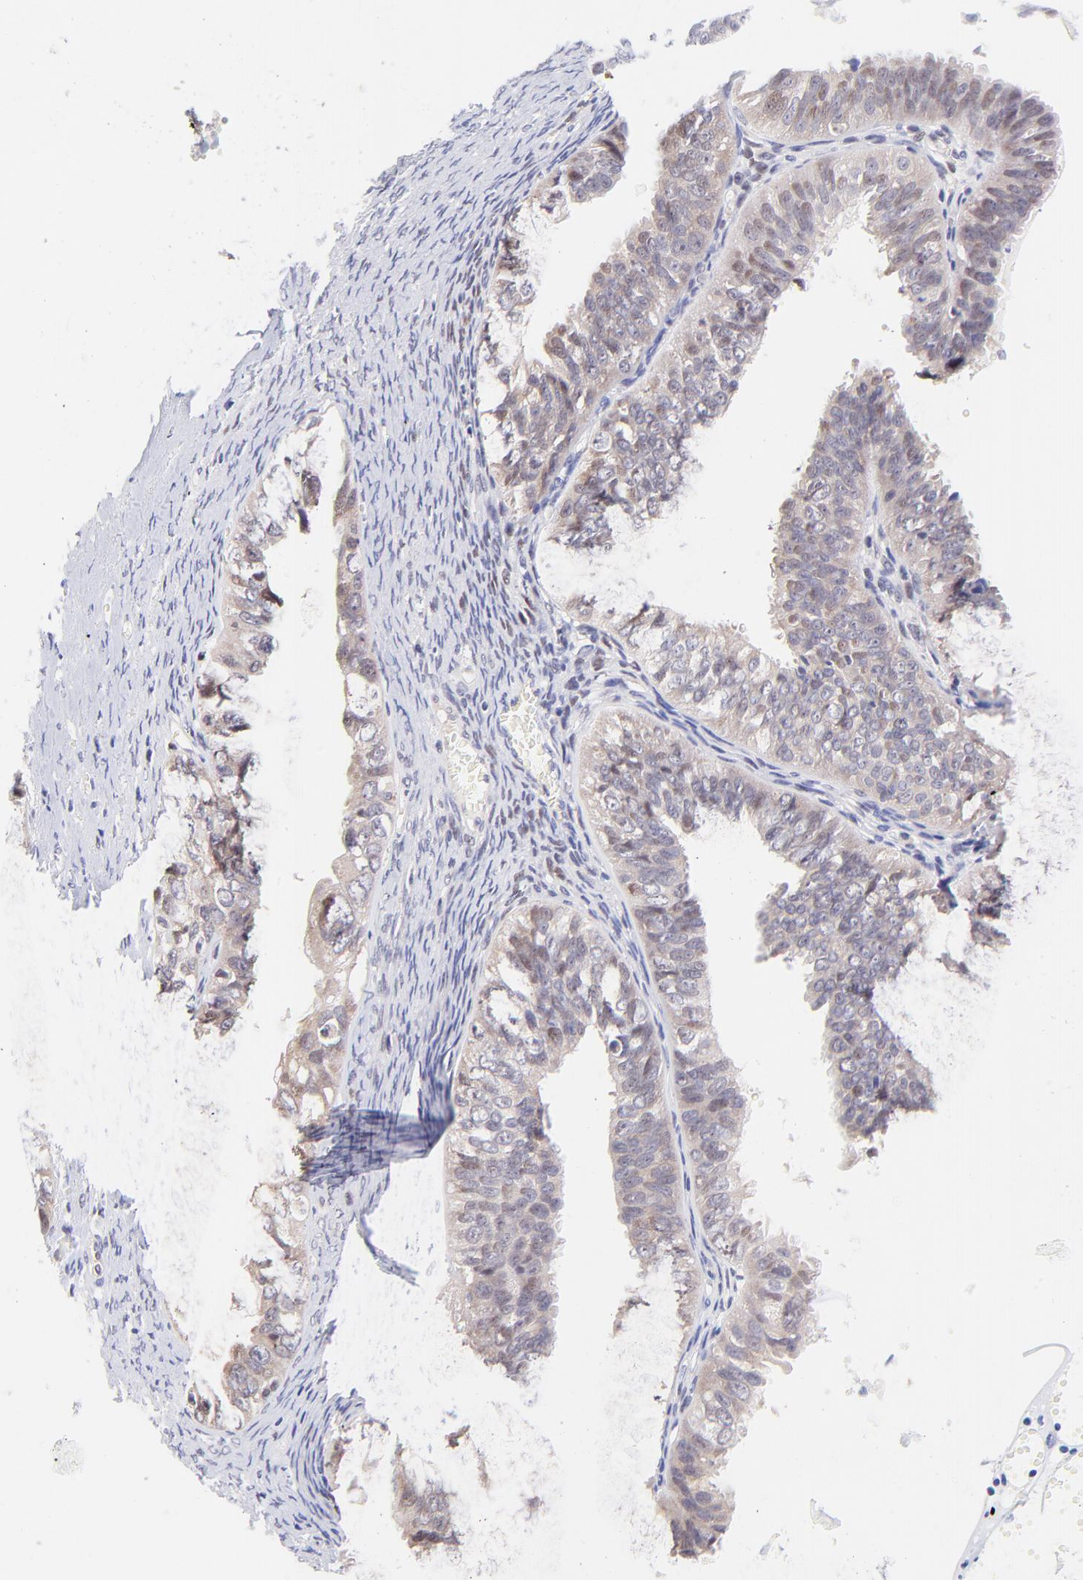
{"staining": {"intensity": "negative", "quantity": "none", "location": "none"}, "tissue": "ovarian cancer", "cell_type": "Tumor cells", "image_type": "cancer", "snomed": [{"axis": "morphology", "description": "Carcinoma, endometroid"}, {"axis": "topography", "description": "Ovary"}], "caption": "DAB immunohistochemical staining of ovarian cancer (endometroid carcinoma) reveals no significant expression in tumor cells. (Stains: DAB (3,3'-diaminobenzidine) immunohistochemistry with hematoxylin counter stain, Microscopy: brightfield microscopy at high magnification).", "gene": "PBDC1", "patient": {"sex": "female", "age": 85}}